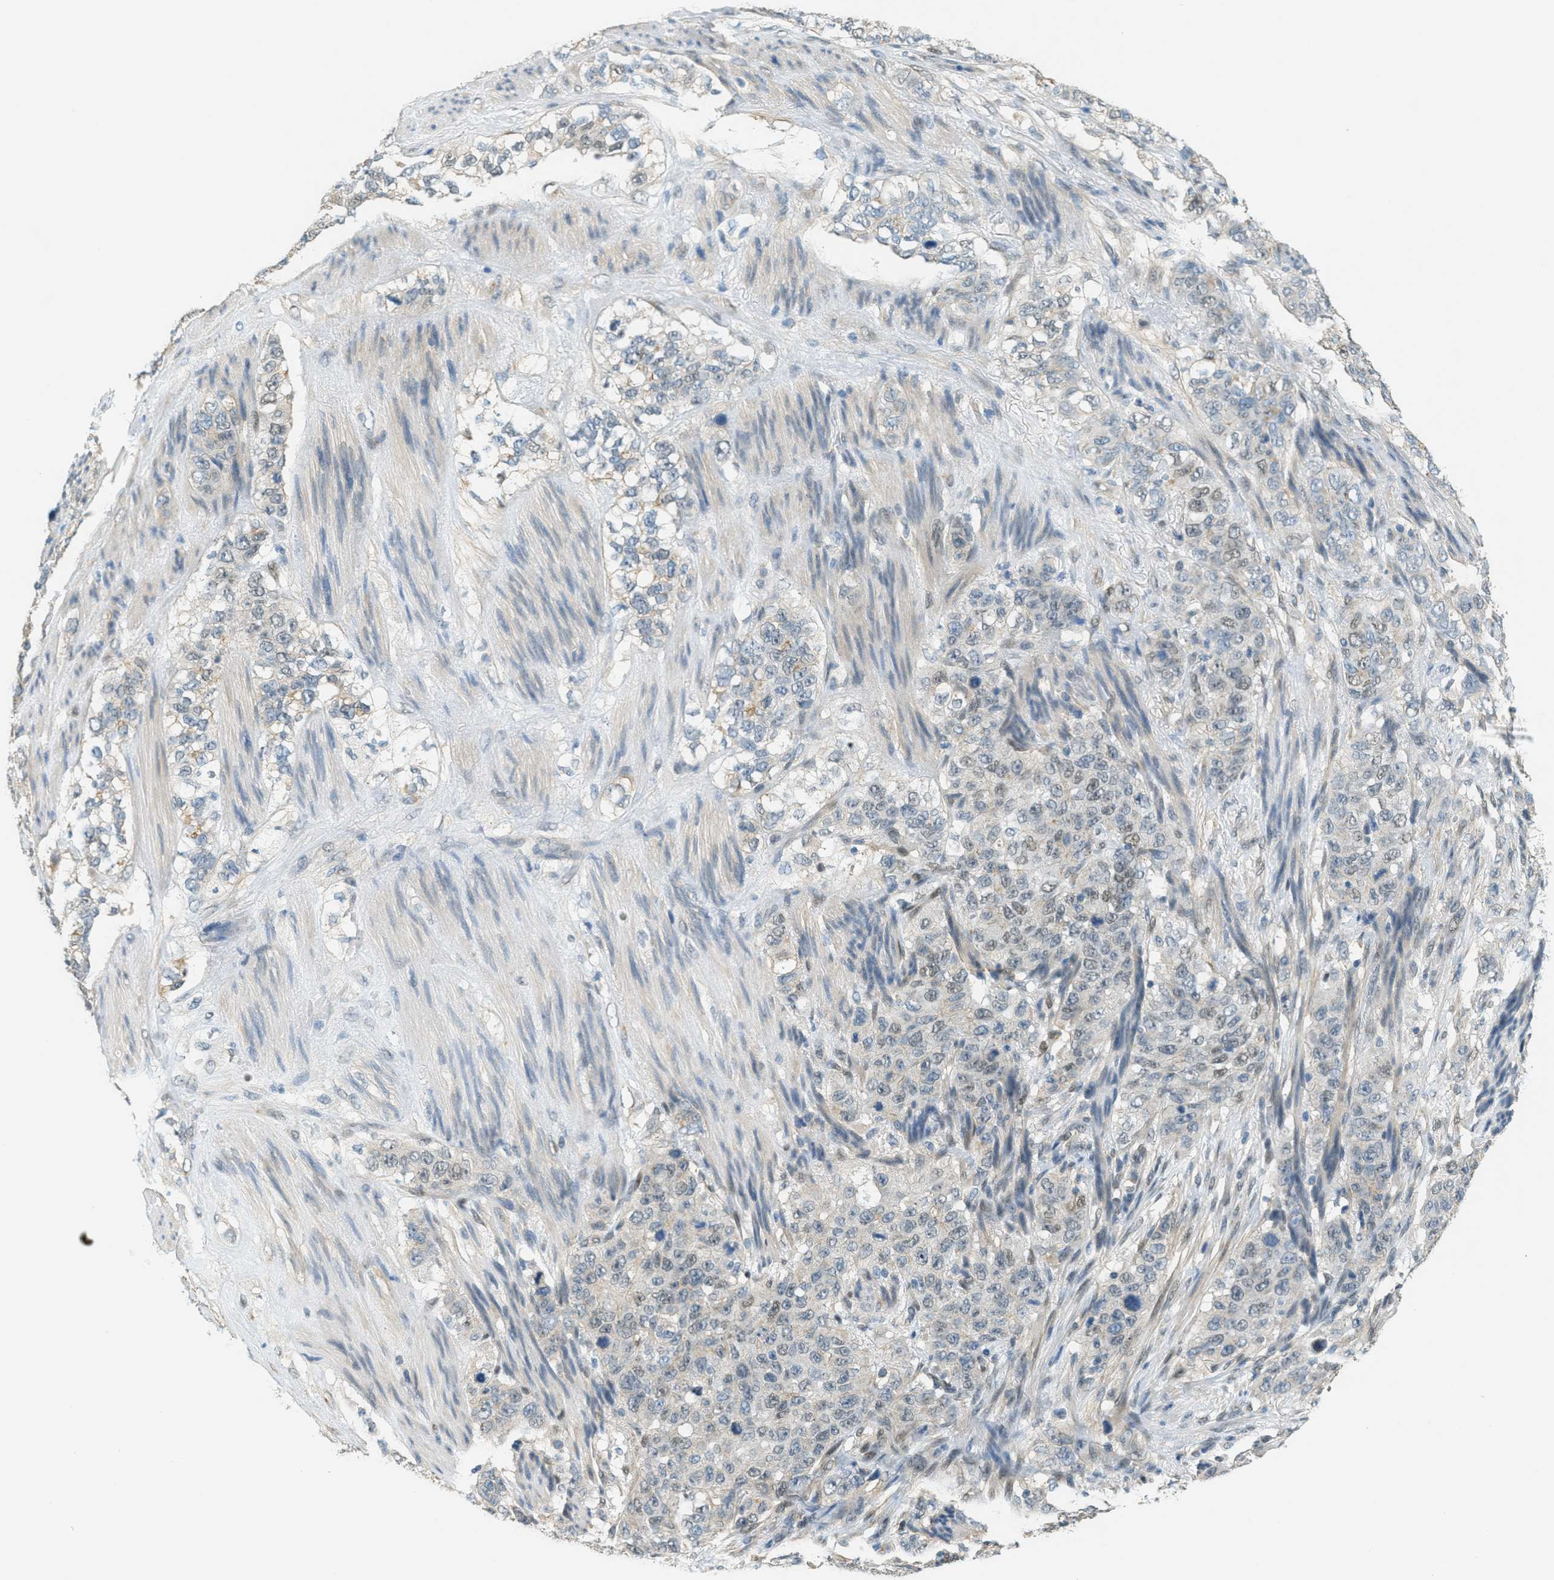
{"staining": {"intensity": "negative", "quantity": "none", "location": "none"}, "tissue": "stomach cancer", "cell_type": "Tumor cells", "image_type": "cancer", "snomed": [{"axis": "morphology", "description": "Adenocarcinoma, NOS"}, {"axis": "topography", "description": "Stomach"}], "caption": "This is an immunohistochemistry (IHC) histopathology image of stomach cancer (adenocarcinoma). There is no positivity in tumor cells.", "gene": "TCF3", "patient": {"sex": "male", "age": 48}}